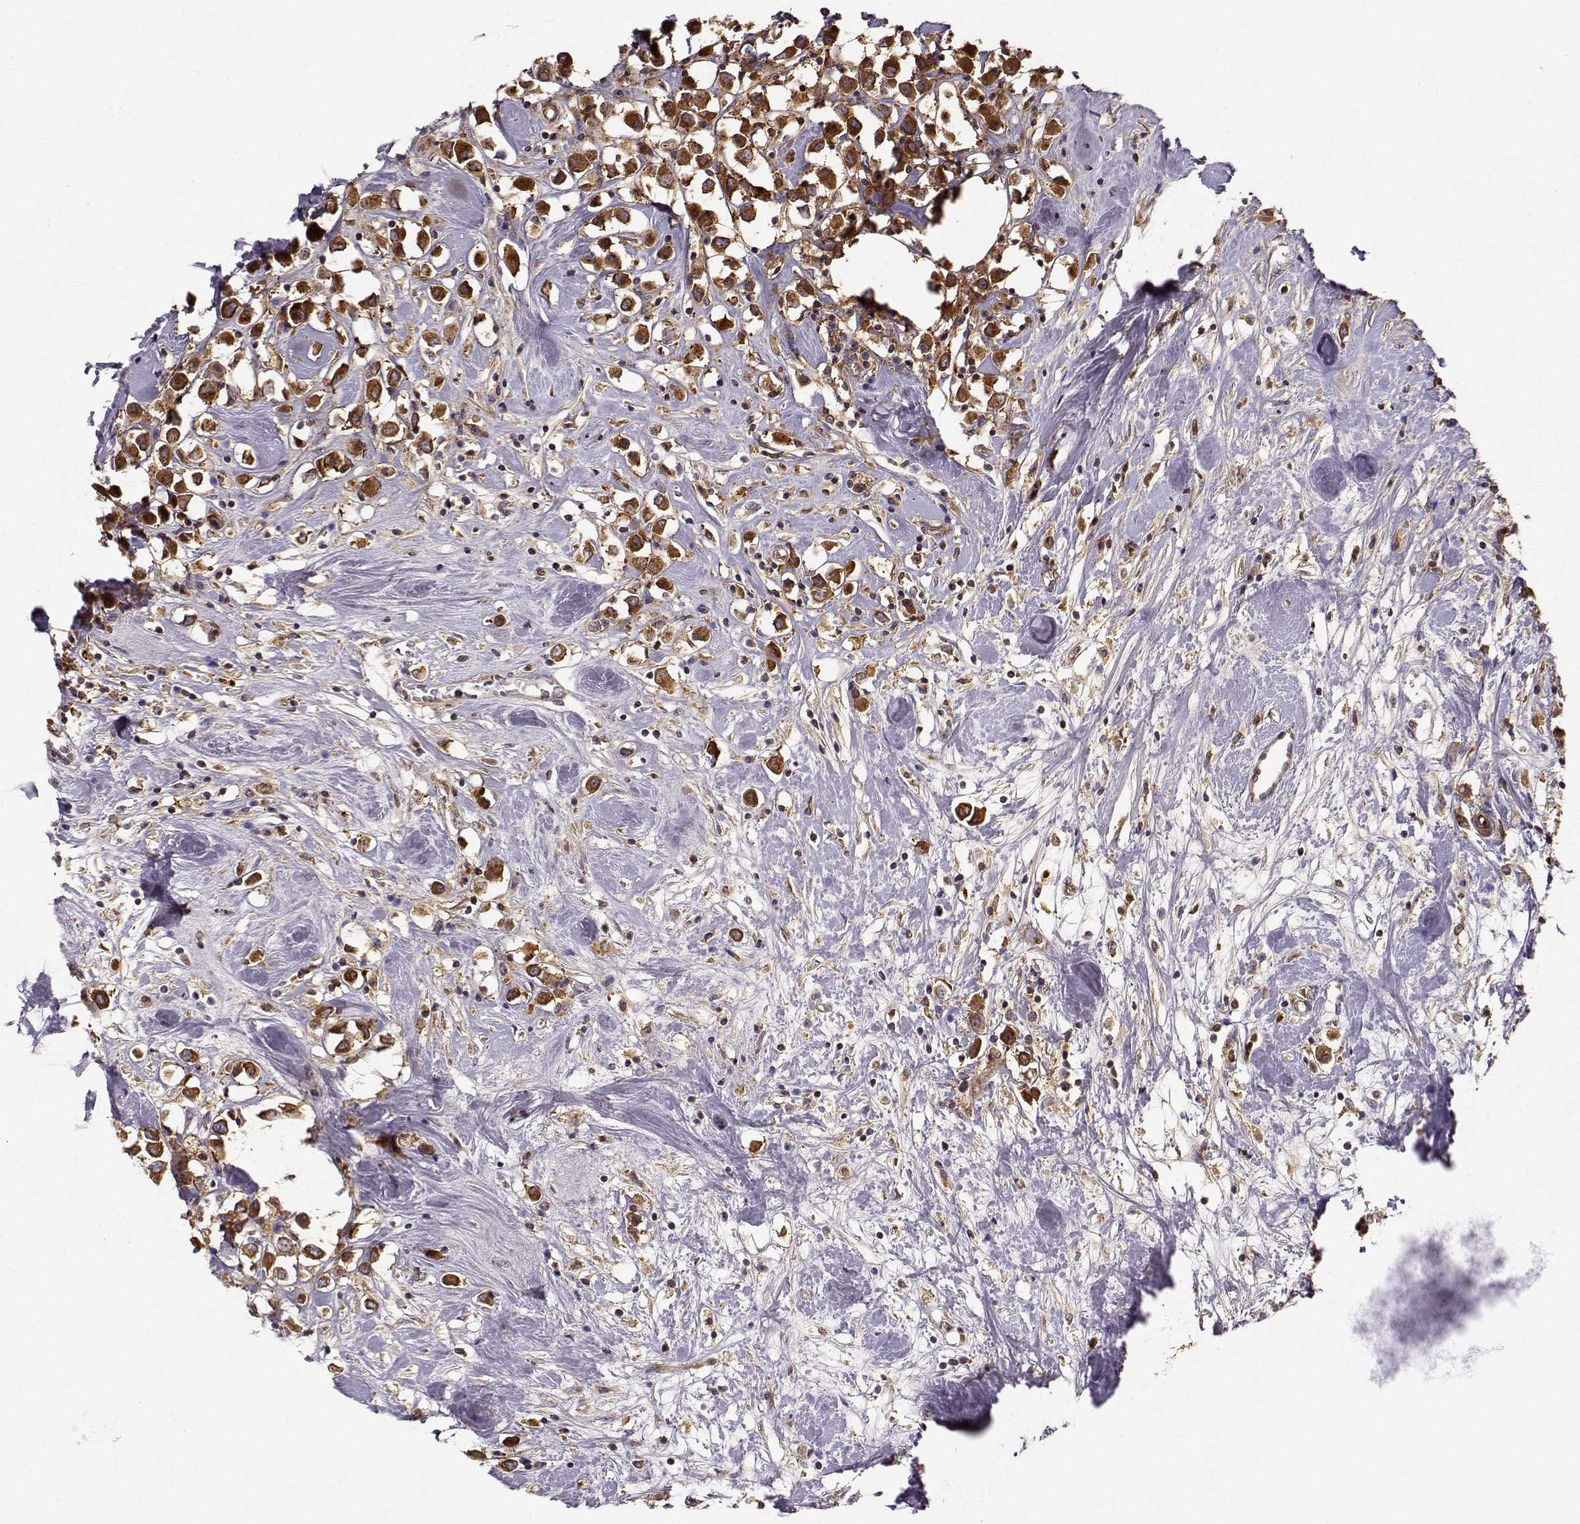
{"staining": {"intensity": "strong", "quantity": "25%-75%", "location": "cytoplasmic/membranous"}, "tissue": "breast cancer", "cell_type": "Tumor cells", "image_type": "cancer", "snomed": [{"axis": "morphology", "description": "Duct carcinoma"}, {"axis": "topography", "description": "Breast"}], "caption": "Protein analysis of infiltrating ductal carcinoma (breast) tissue shows strong cytoplasmic/membranous expression in about 25%-75% of tumor cells.", "gene": "ARHGEF2", "patient": {"sex": "female", "age": 61}}